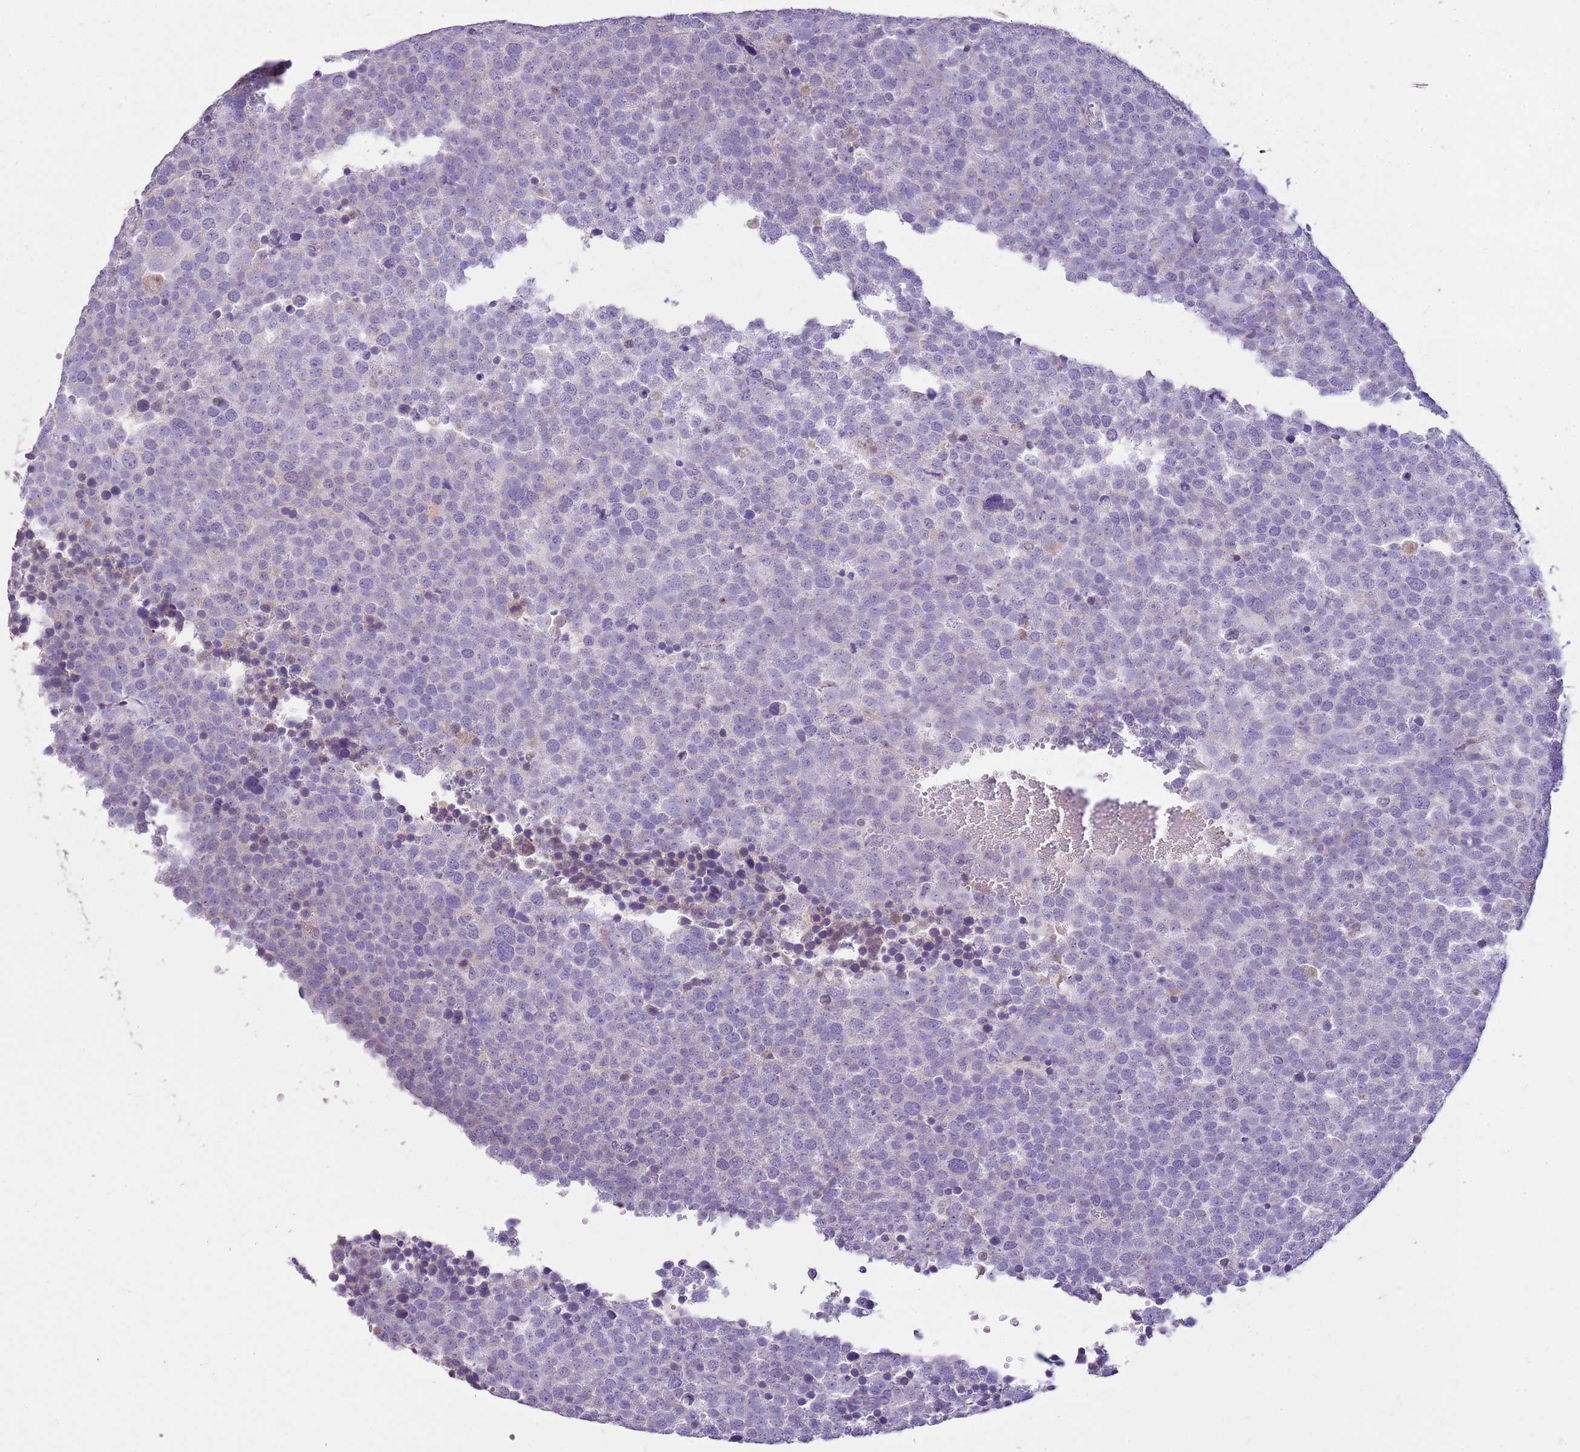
{"staining": {"intensity": "negative", "quantity": "none", "location": "none"}, "tissue": "testis cancer", "cell_type": "Tumor cells", "image_type": "cancer", "snomed": [{"axis": "morphology", "description": "Seminoma, NOS"}, {"axis": "topography", "description": "Testis"}], "caption": "DAB (3,3'-diaminobenzidine) immunohistochemical staining of human testis cancer (seminoma) reveals no significant expression in tumor cells.", "gene": "FABP2", "patient": {"sex": "male", "age": 71}}